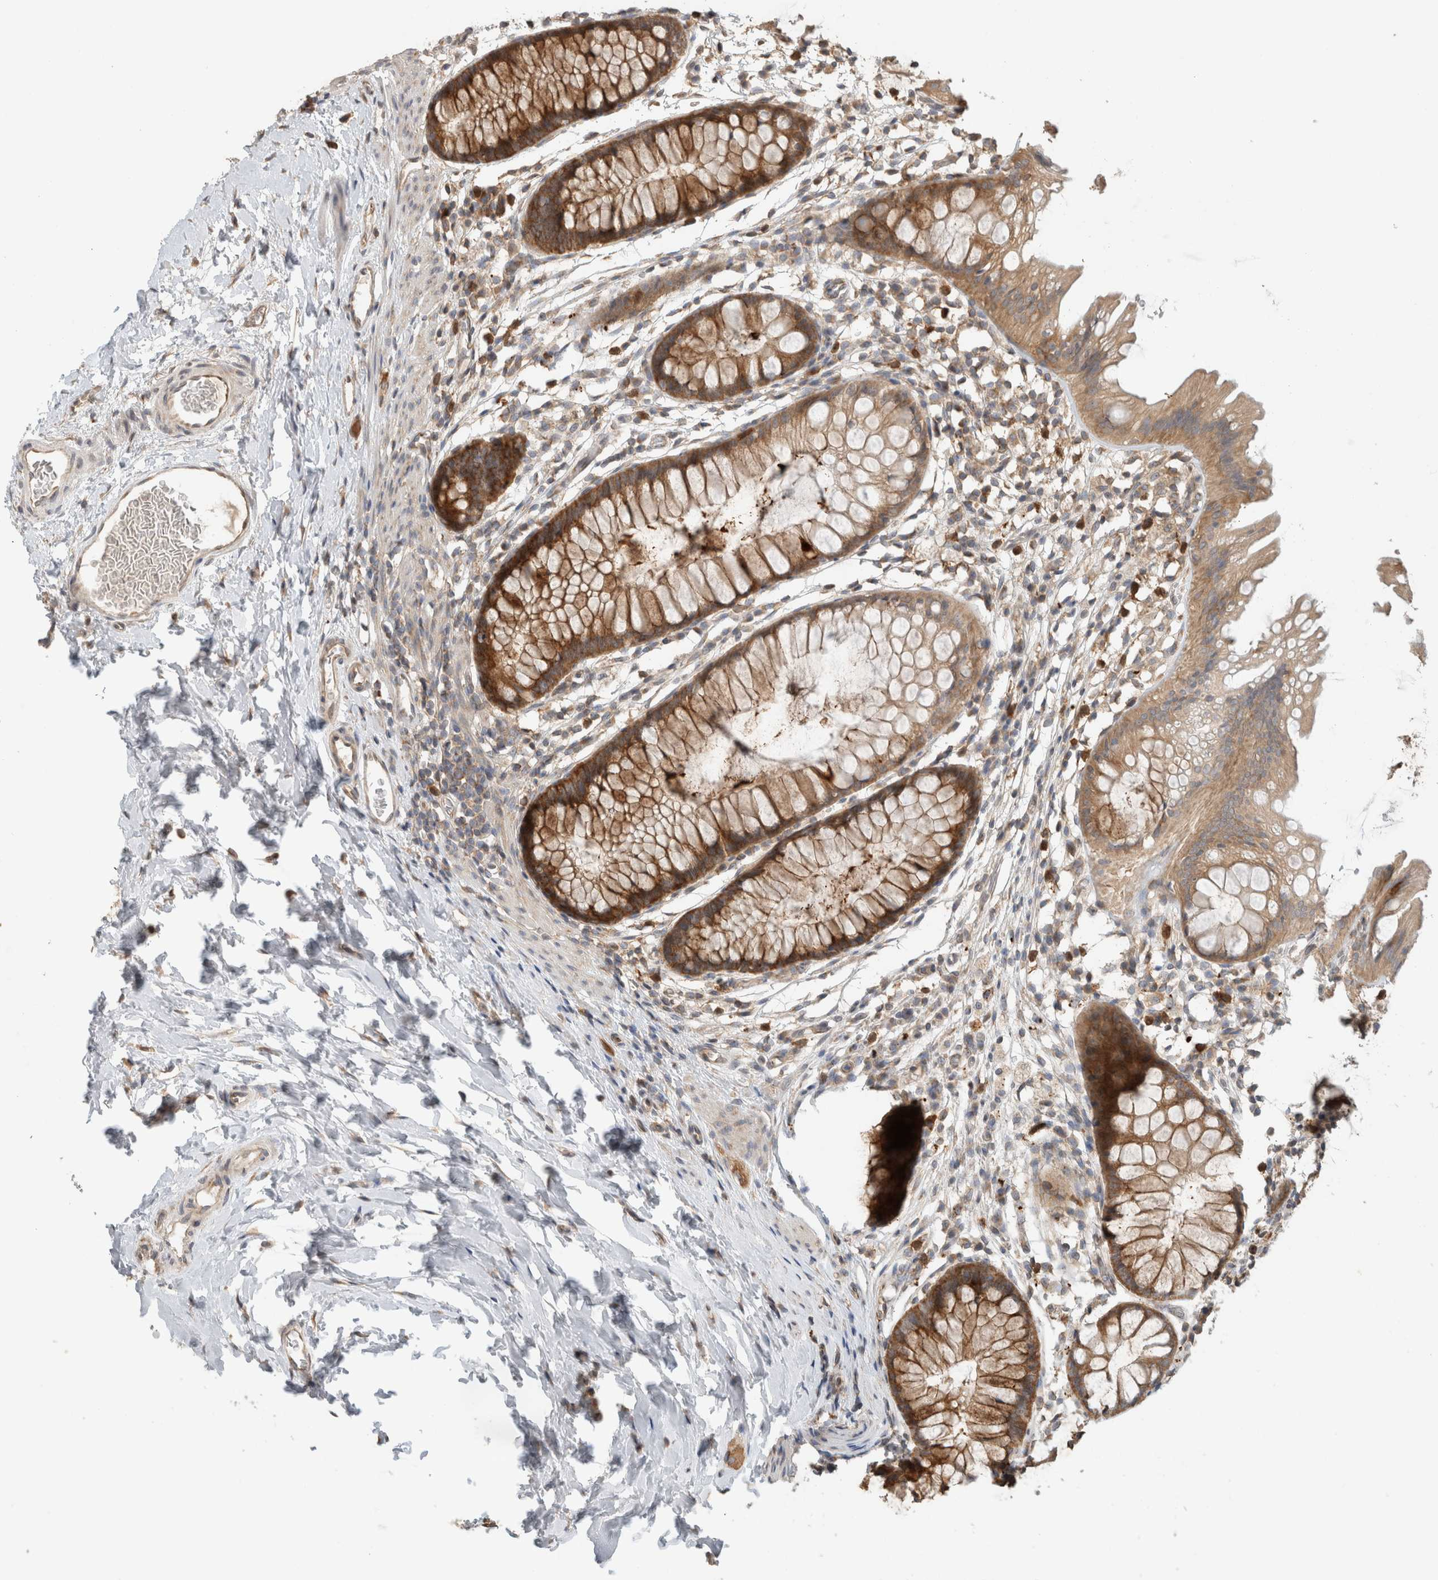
{"staining": {"intensity": "moderate", "quantity": ">75%", "location": "cytoplasmic/membranous"}, "tissue": "colon", "cell_type": "Endothelial cells", "image_type": "normal", "snomed": [{"axis": "morphology", "description": "Normal tissue, NOS"}, {"axis": "topography", "description": "Colon"}], "caption": "A photomicrograph of colon stained for a protein exhibits moderate cytoplasmic/membranous brown staining in endothelial cells.", "gene": "PUM1", "patient": {"sex": "female", "age": 62}}